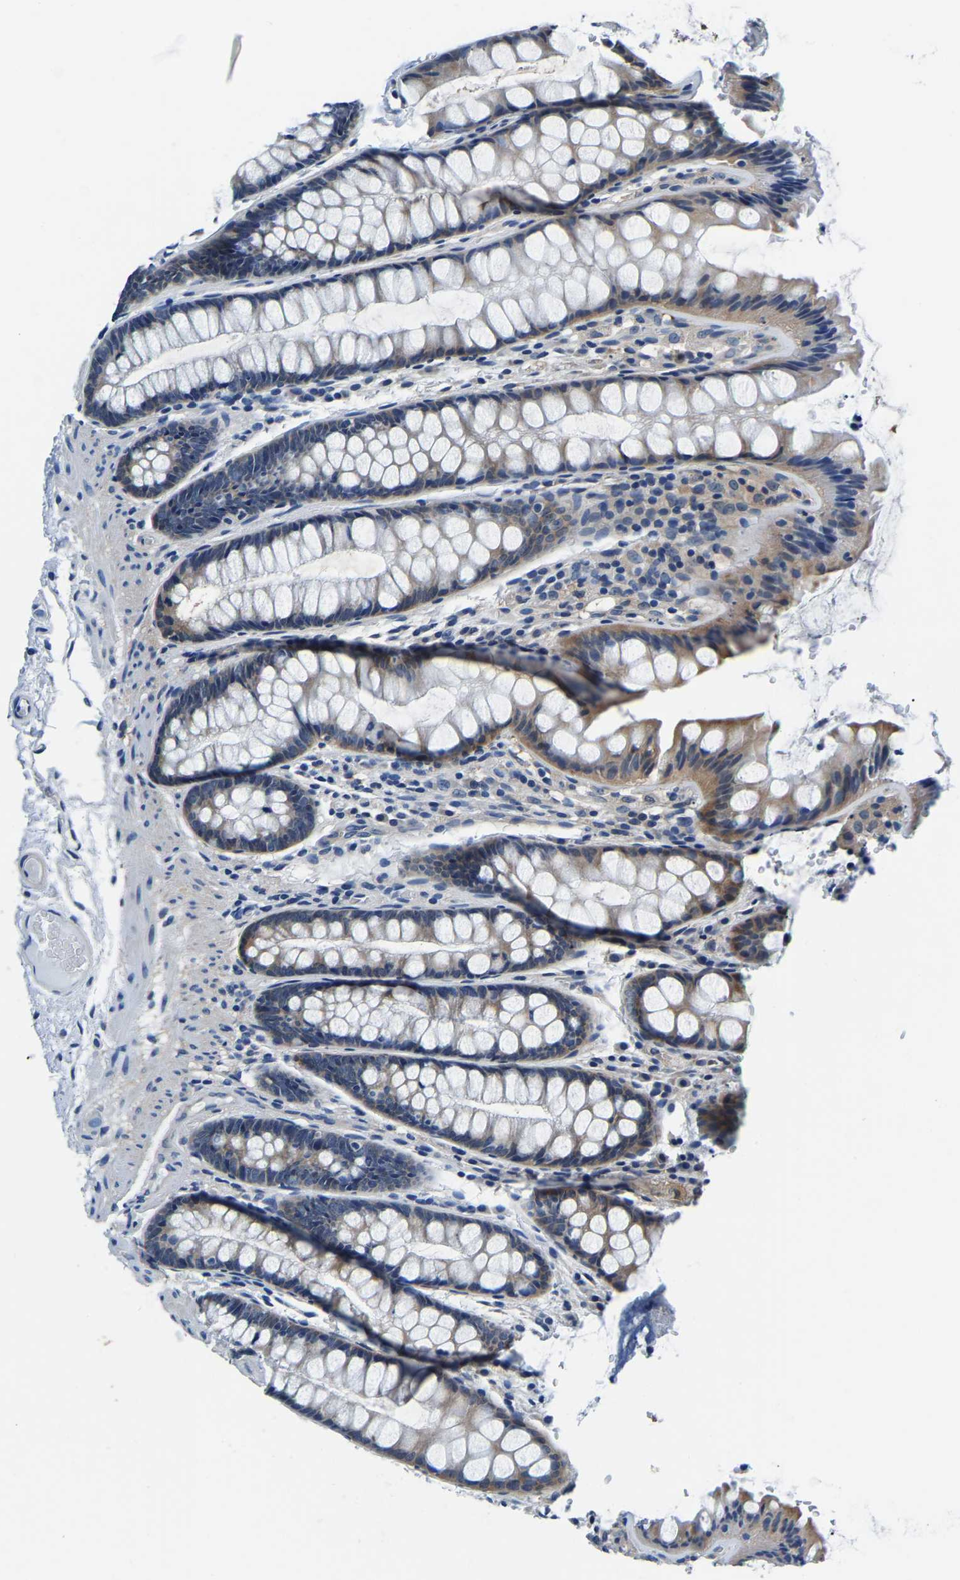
{"staining": {"intensity": "negative", "quantity": "none", "location": "none"}, "tissue": "colon", "cell_type": "Endothelial cells", "image_type": "normal", "snomed": [{"axis": "morphology", "description": "Normal tissue, NOS"}, {"axis": "topography", "description": "Colon"}], "caption": "The image demonstrates no significant positivity in endothelial cells of colon.", "gene": "ACO1", "patient": {"sex": "female", "age": 56}}